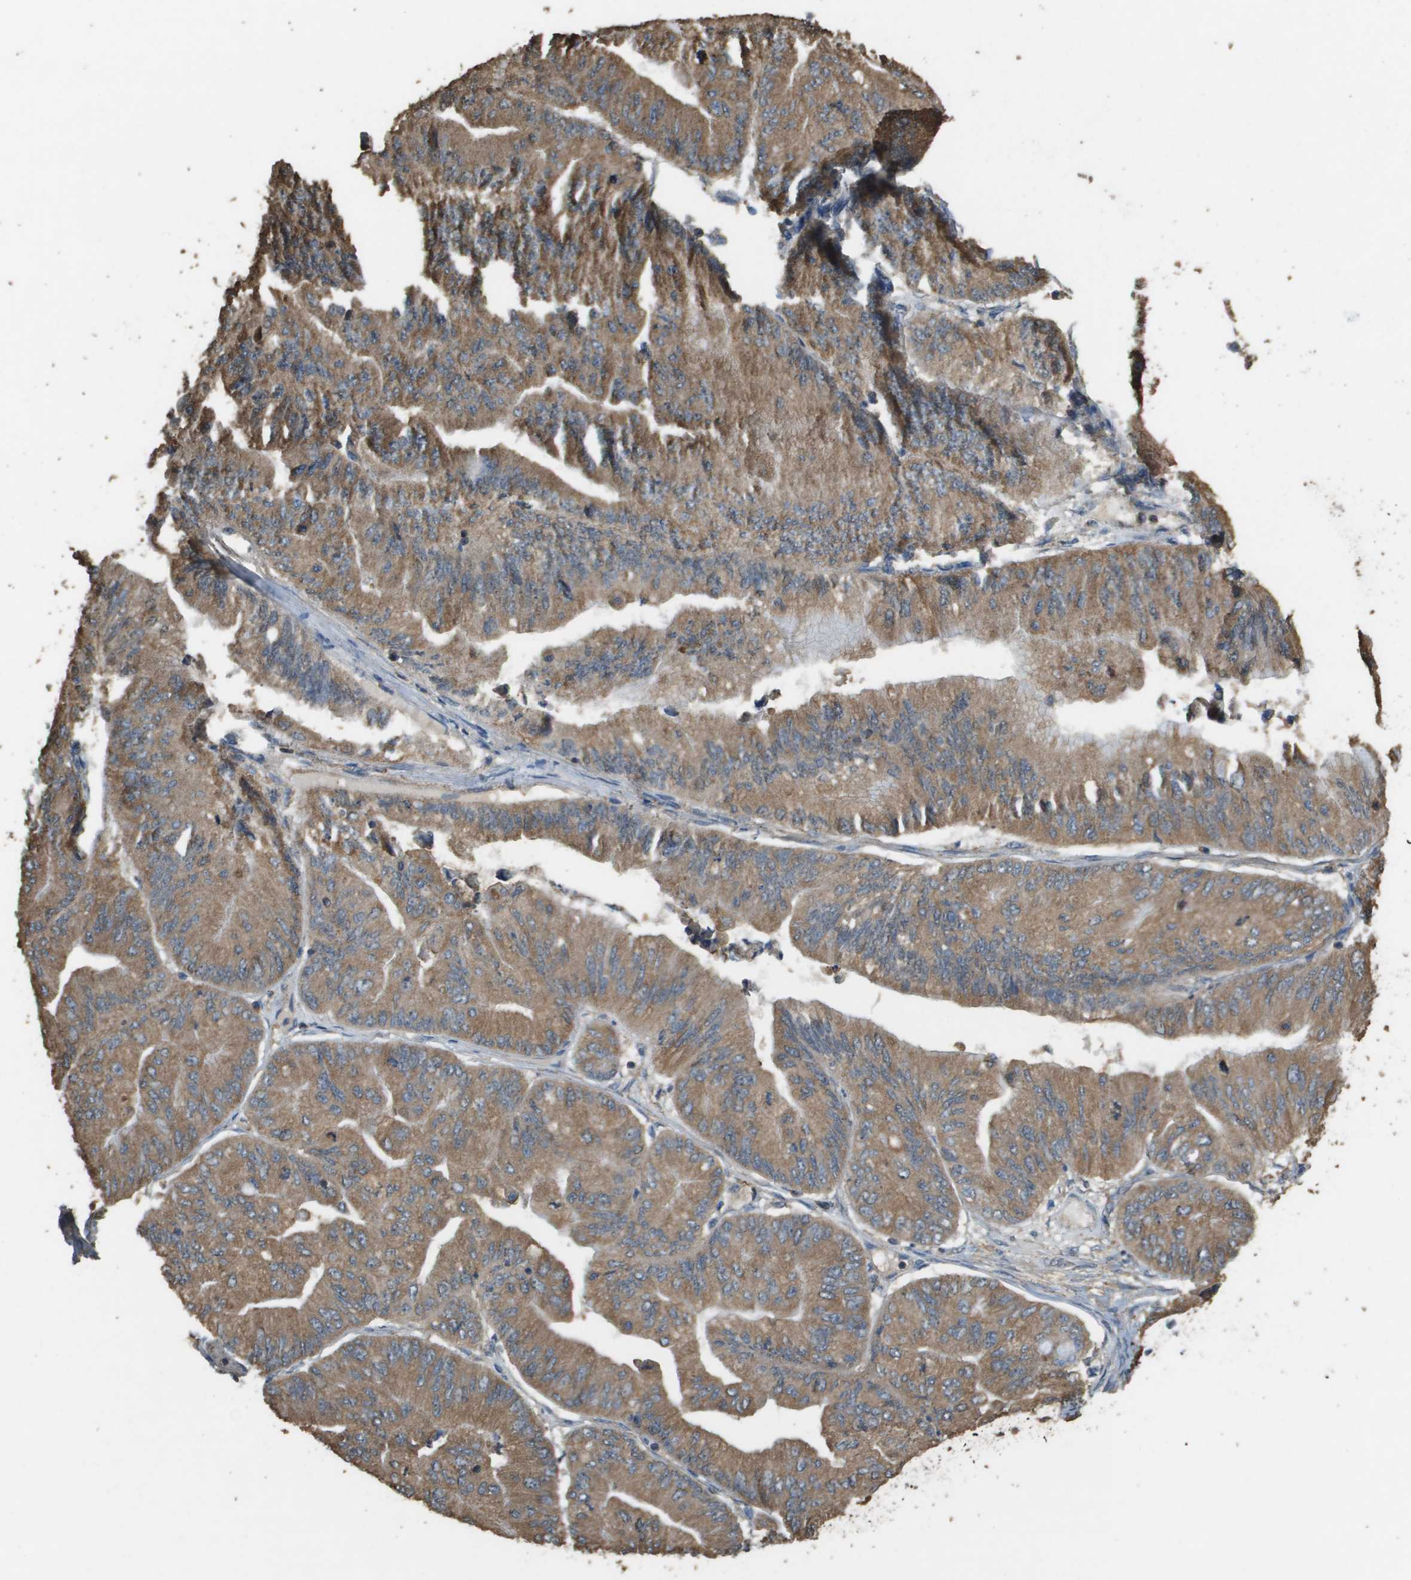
{"staining": {"intensity": "moderate", "quantity": ">75%", "location": "cytoplasmic/membranous"}, "tissue": "ovarian cancer", "cell_type": "Tumor cells", "image_type": "cancer", "snomed": [{"axis": "morphology", "description": "Cystadenocarcinoma, mucinous, NOS"}, {"axis": "topography", "description": "Ovary"}], "caption": "Human ovarian cancer (mucinous cystadenocarcinoma) stained for a protein (brown) reveals moderate cytoplasmic/membranous positive expression in approximately >75% of tumor cells.", "gene": "MS4A7", "patient": {"sex": "female", "age": 61}}